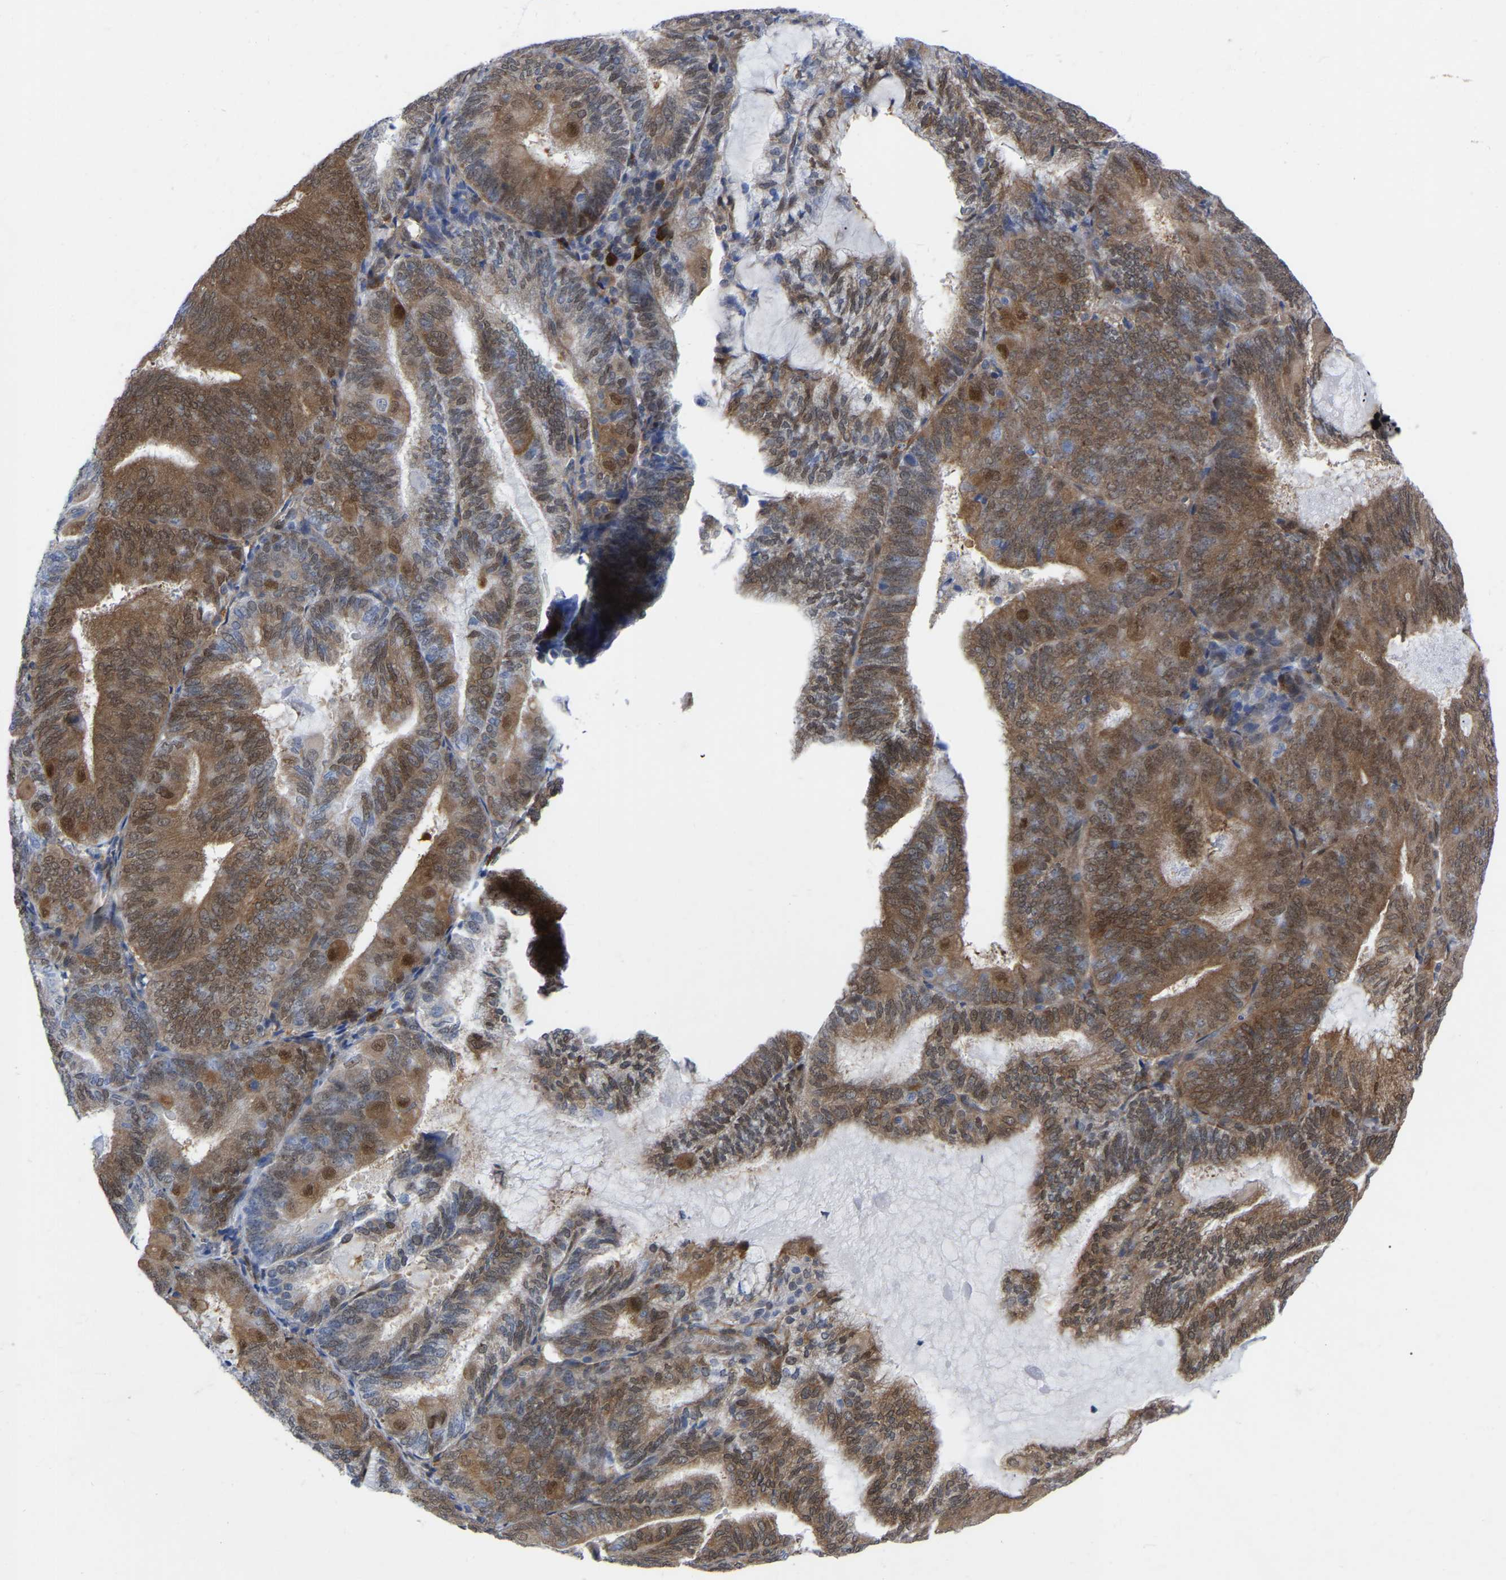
{"staining": {"intensity": "moderate", "quantity": ">75%", "location": "cytoplasmic/membranous,nuclear"}, "tissue": "endometrial cancer", "cell_type": "Tumor cells", "image_type": "cancer", "snomed": [{"axis": "morphology", "description": "Adenocarcinoma, NOS"}, {"axis": "topography", "description": "Endometrium"}], "caption": "This is an image of immunohistochemistry staining of endometrial adenocarcinoma, which shows moderate staining in the cytoplasmic/membranous and nuclear of tumor cells.", "gene": "UBE4B", "patient": {"sex": "female", "age": 81}}